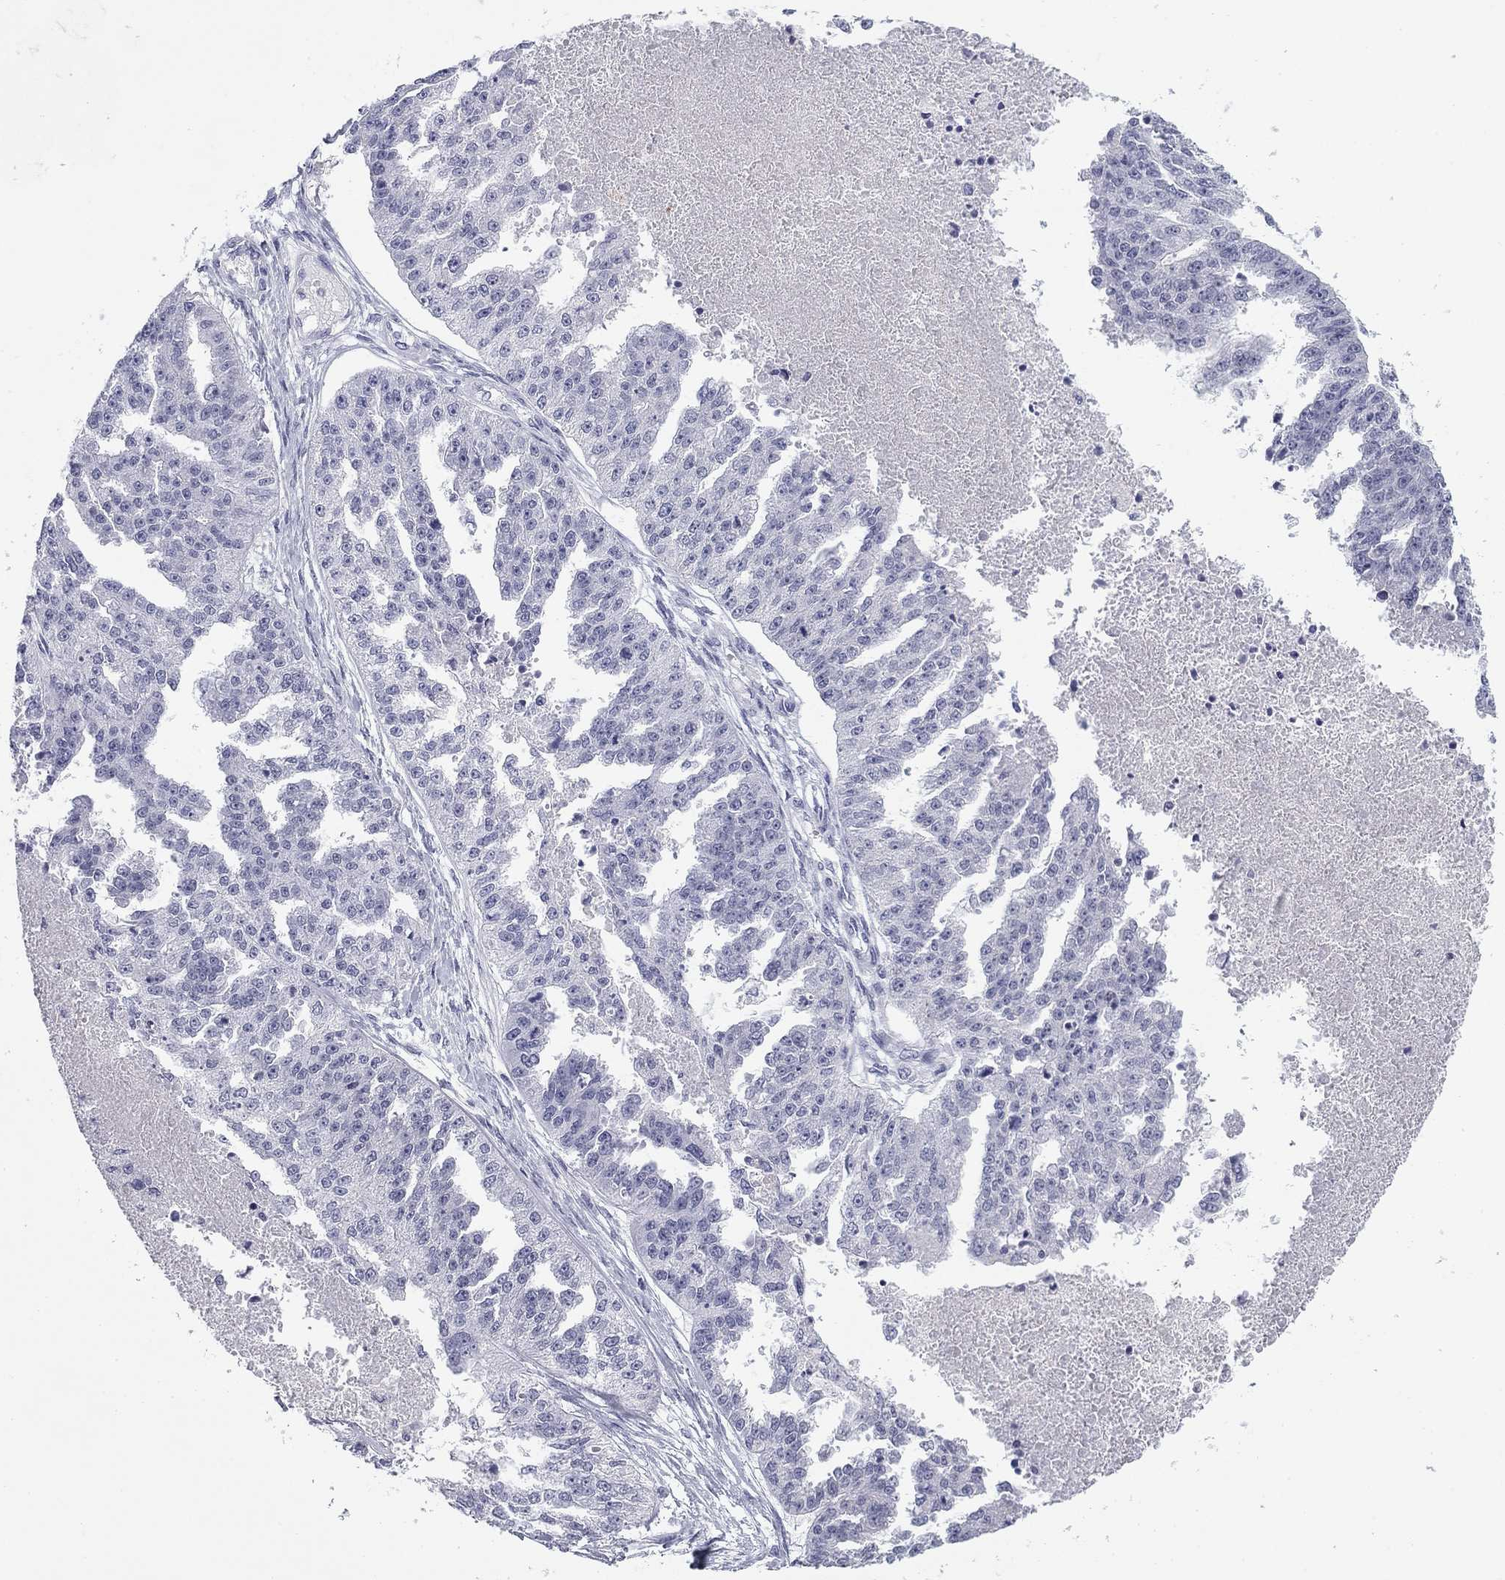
{"staining": {"intensity": "negative", "quantity": "none", "location": "none"}, "tissue": "ovarian cancer", "cell_type": "Tumor cells", "image_type": "cancer", "snomed": [{"axis": "morphology", "description": "Cystadenocarcinoma, serous, NOS"}, {"axis": "topography", "description": "Ovary"}], "caption": "There is no significant staining in tumor cells of serous cystadenocarcinoma (ovarian). The staining is performed using DAB (3,3'-diaminobenzidine) brown chromogen with nuclei counter-stained in using hematoxylin.", "gene": "PRPH", "patient": {"sex": "female", "age": 58}}